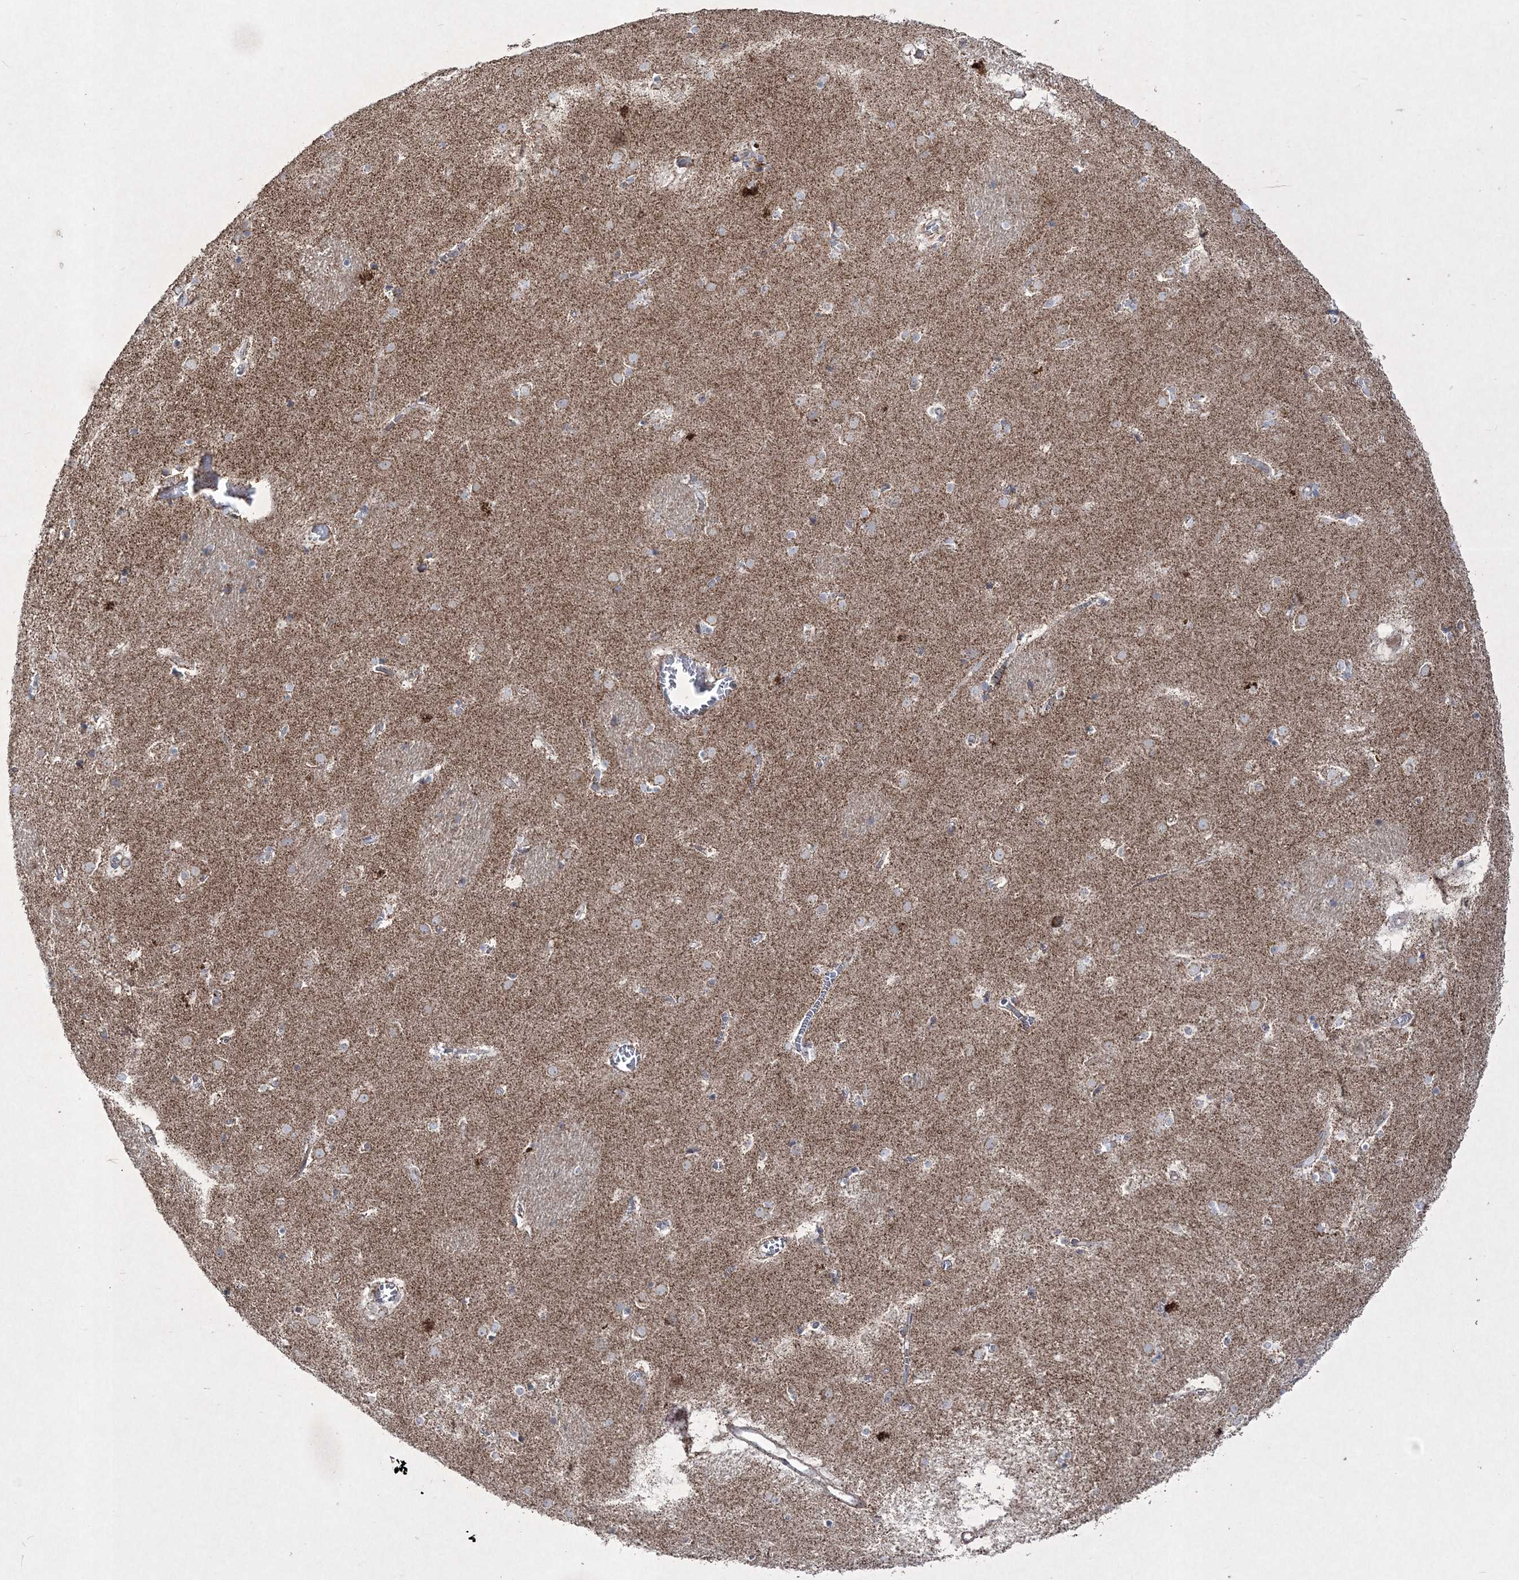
{"staining": {"intensity": "weak", "quantity": "<25%", "location": "cytoplasmic/membranous"}, "tissue": "caudate", "cell_type": "Glial cells", "image_type": "normal", "snomed": [{"axis": "morphology", "description": "Normal tissue, NOS"}, {"axis": "topography", "description": "Lateral ventricle wall"}], "caption": "Protein analysis of normal caudate displays no significant expression in glial cells.", "gene": "RICTOR", "patient": {"sex": "male", "age": 70}}